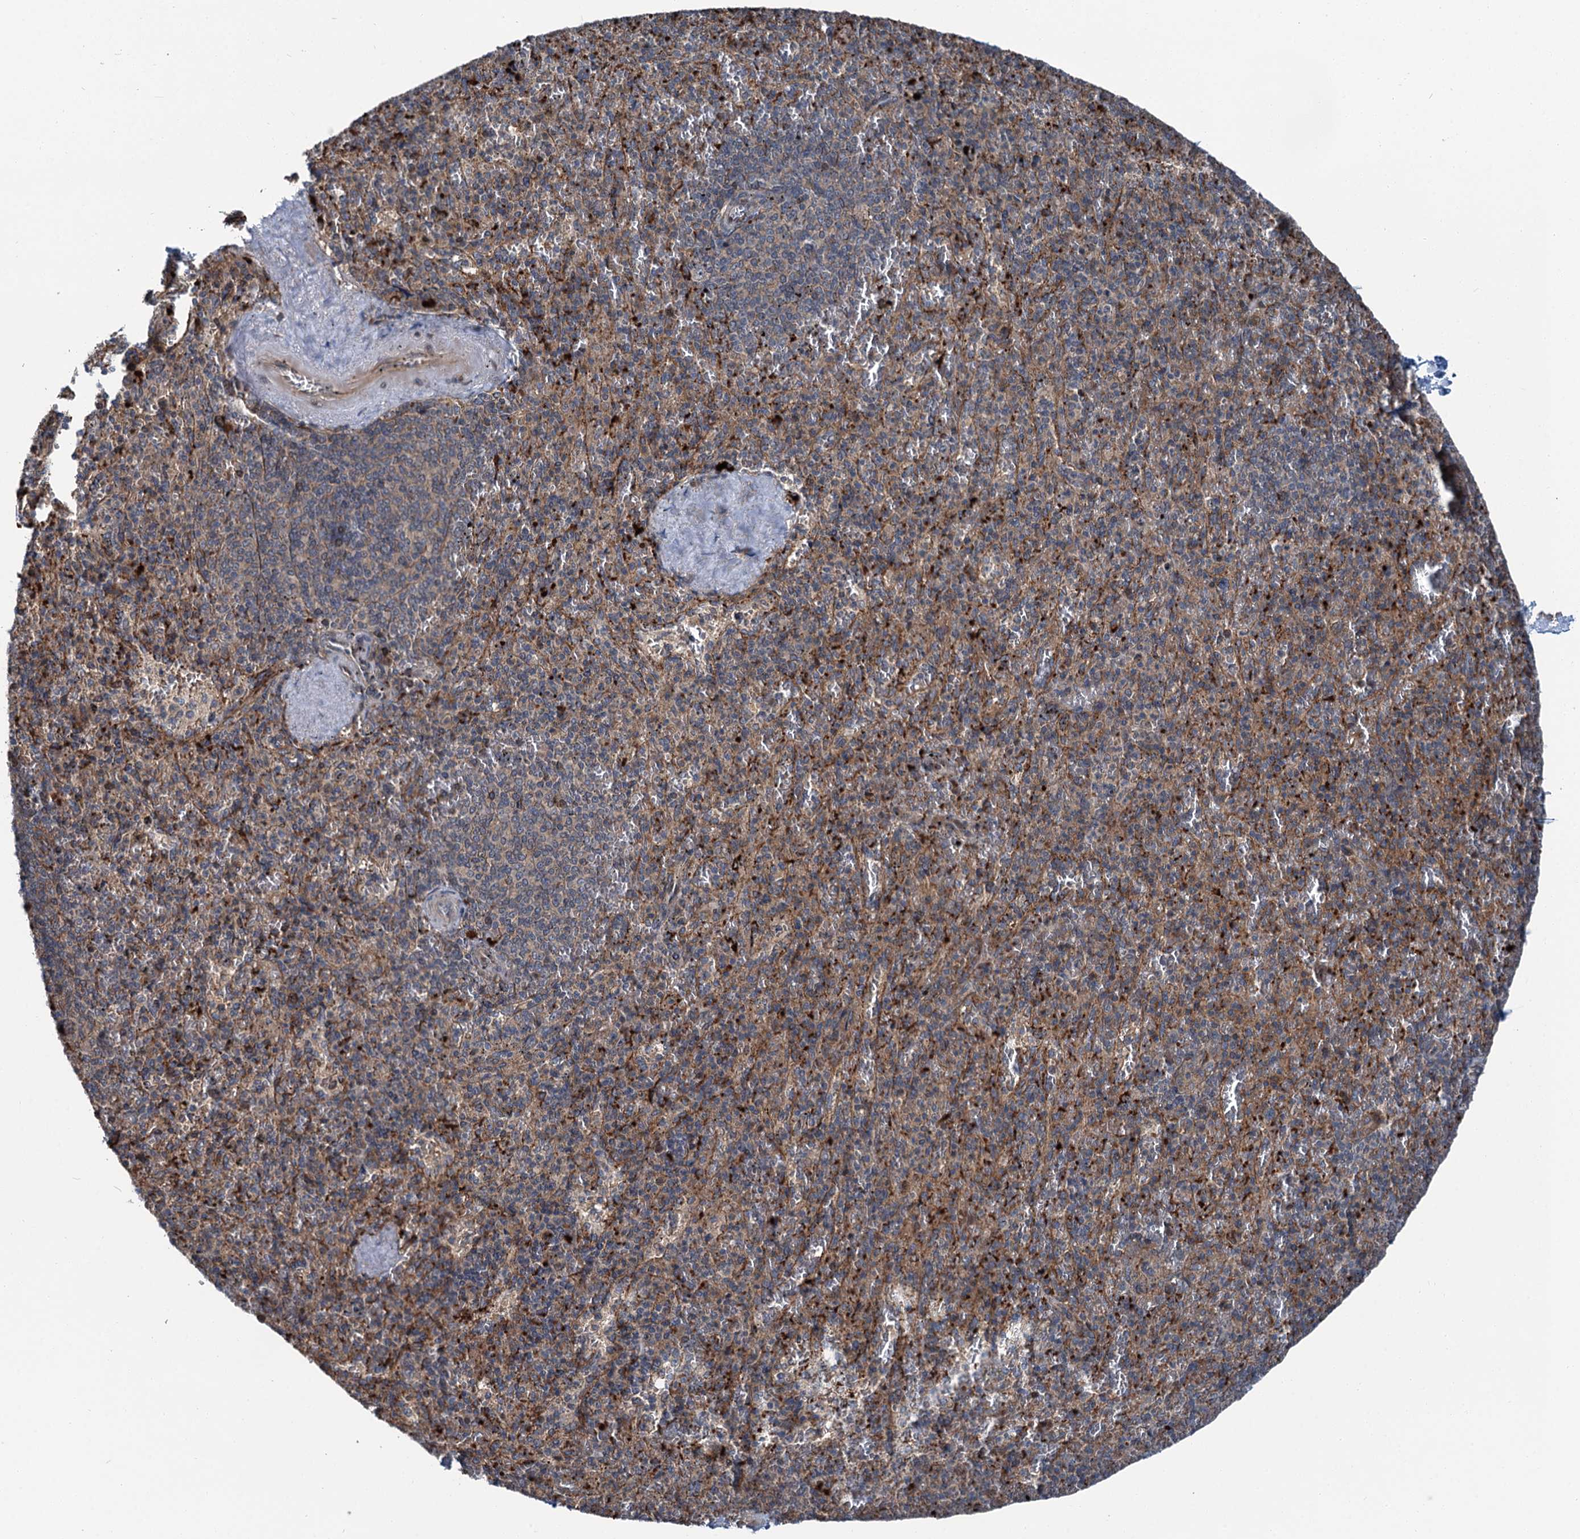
{"staining": {"intensity": "weak", "quantity": "<25%", "location": "cytoplasmic/membranous"}, "tissue": "spleen", "cell_type": "Cells in red pulp", "image_type": "normal", "snomed": [{"axis": "morphology", "description": "Normal tissue, NOS"}, {"axis": "topography", "description": "Spleen"}], "caption": "Normal spleen was stained to show a protein in brown. There is no significant staining in cells in red pulp. (Stains: DAB (3,3'-diaminobenzidine) immunohistochemistry (IHC) with hematoxylin counter stain, Microscopy: brightfield microscopy at high magnification).", "gene": "POLR1D", "patient": {"sex": "male", "age": 82}}